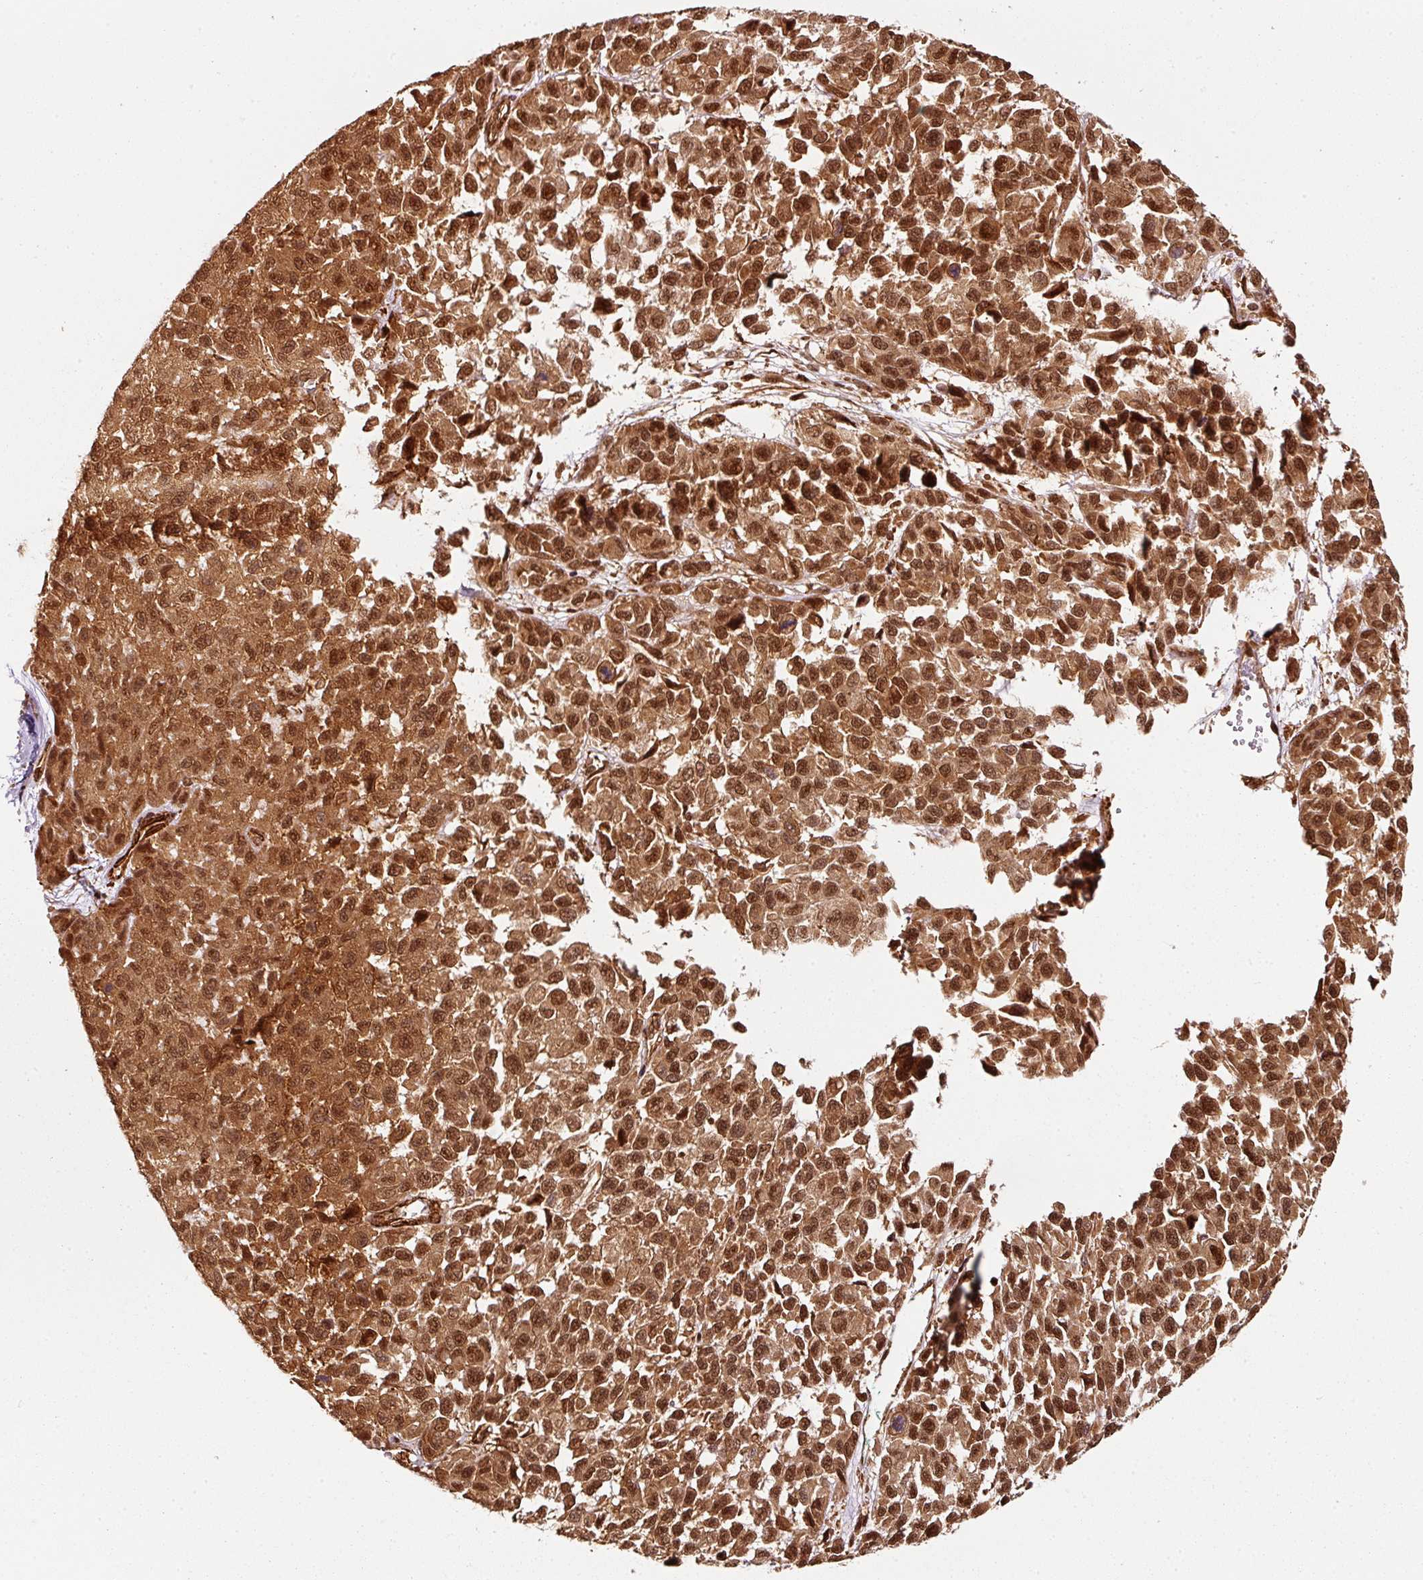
{"staining": {"intensity": "strong", "quantity": ">75%", "location": "cytoplasmic/membranous,nuclear"}, "tissue": "melanoma", "cell_type": "Tumor cells", "image_type": "cancer", "snomed": [{"axis": "morphology", "description": "Malignant melanoma, NOS"}, {"axis": "topography", "description": "Skin"}], "caption": "Melanoma stained with a protein marker shows strong staining in tumor cells.", "gene": "PSMD1", "patient": {"sex": "male", "age": 62}}